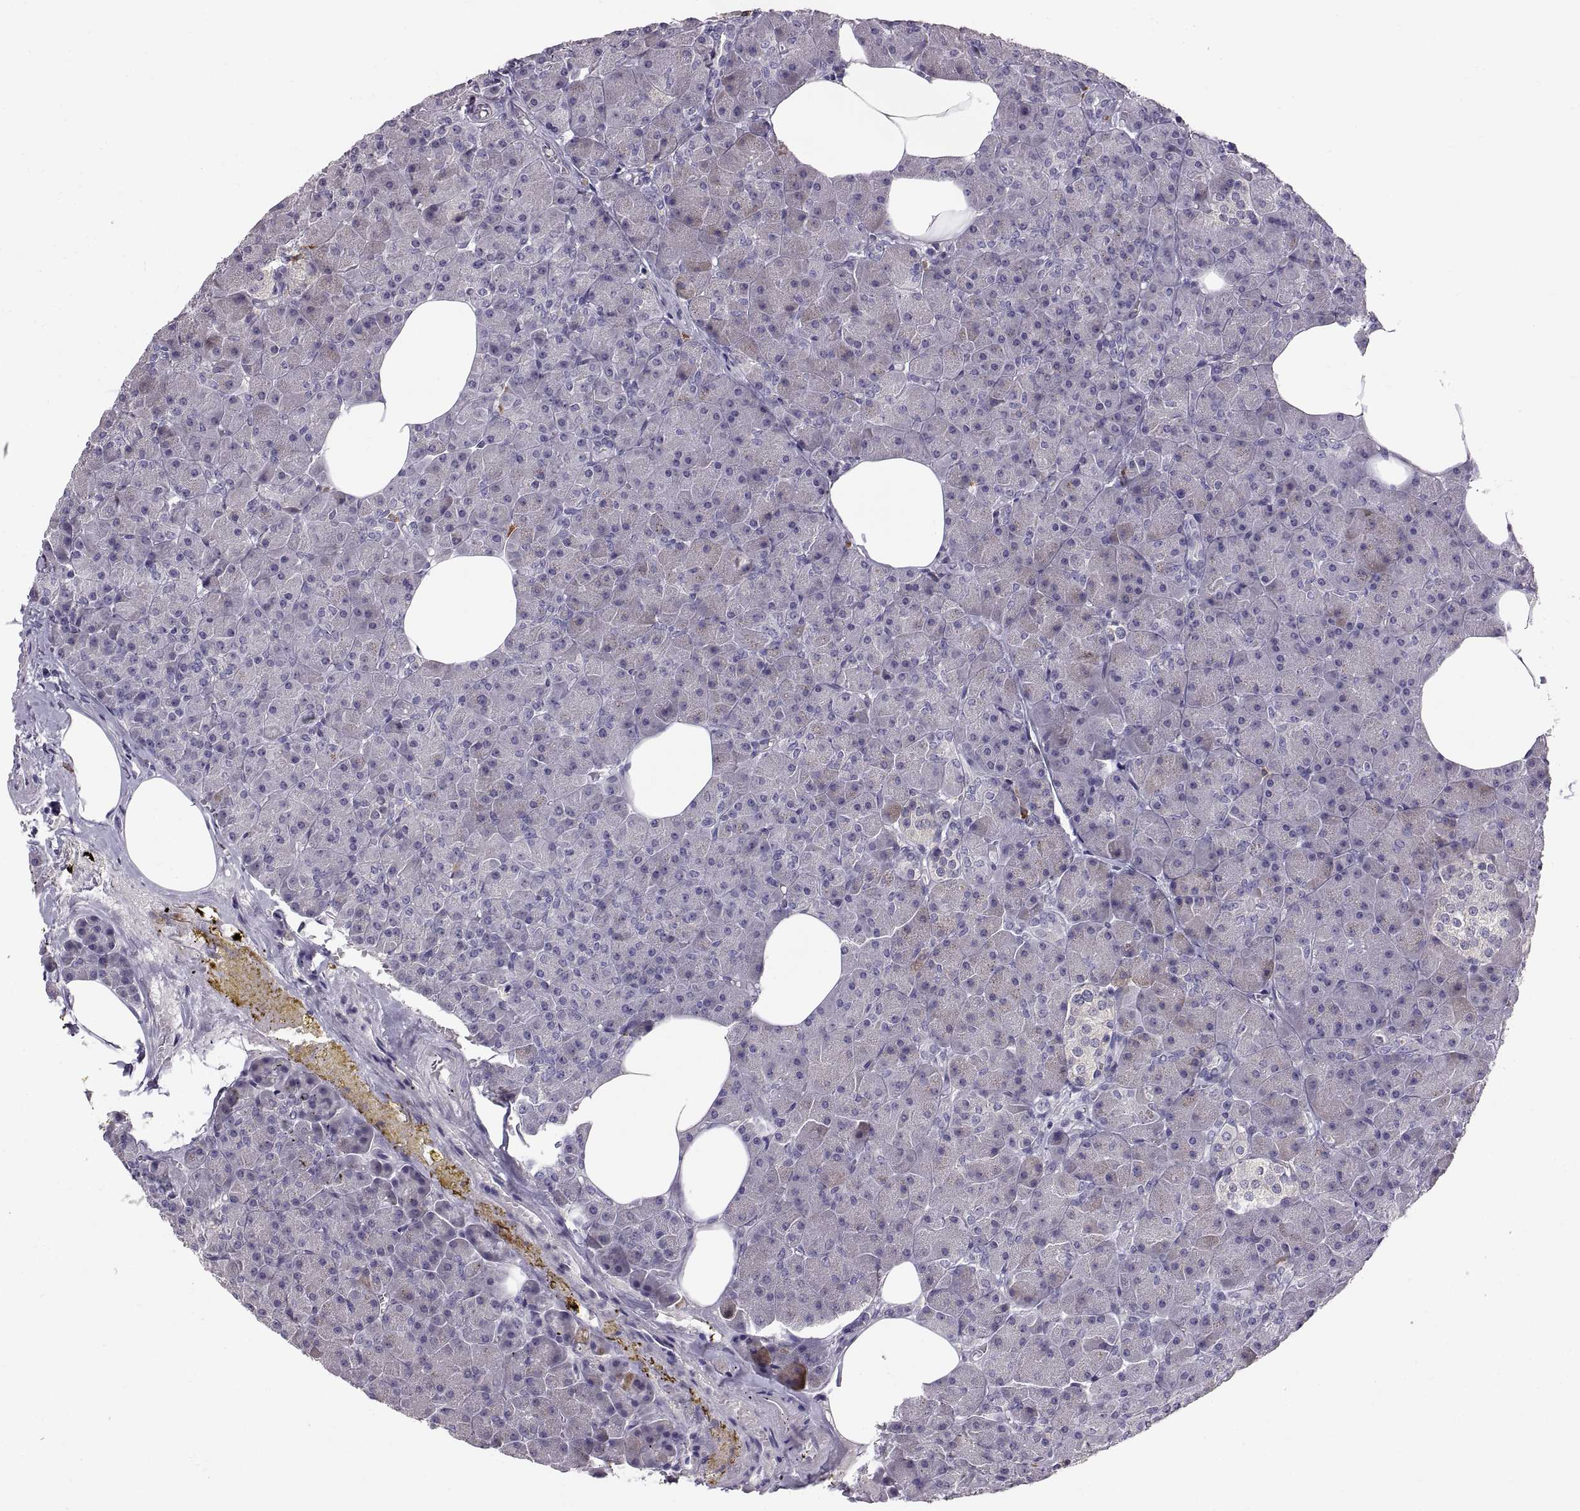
{"staining": {"intensity": "weak", "quantity": "<25%", "location": "cytoplasmic/membranous"}, "tissue": "pancreas", "cell_type": "Exocrine glandular cells", "image_type": "normal", "snomed": [{"axis": "morphology", "description": "Normal tissue, NOS"}, {"axis": "topography", "description": "Pancreas"}], "caption": "An immunohistochemistry photomicrograph of unremarkable pancreas is shown. There is no staining in exocrine glandular cells of pancreas. Nuclei are stained in blue.", "gene": "WFDC8", "patient": {"sex": "female", "age": 45}}